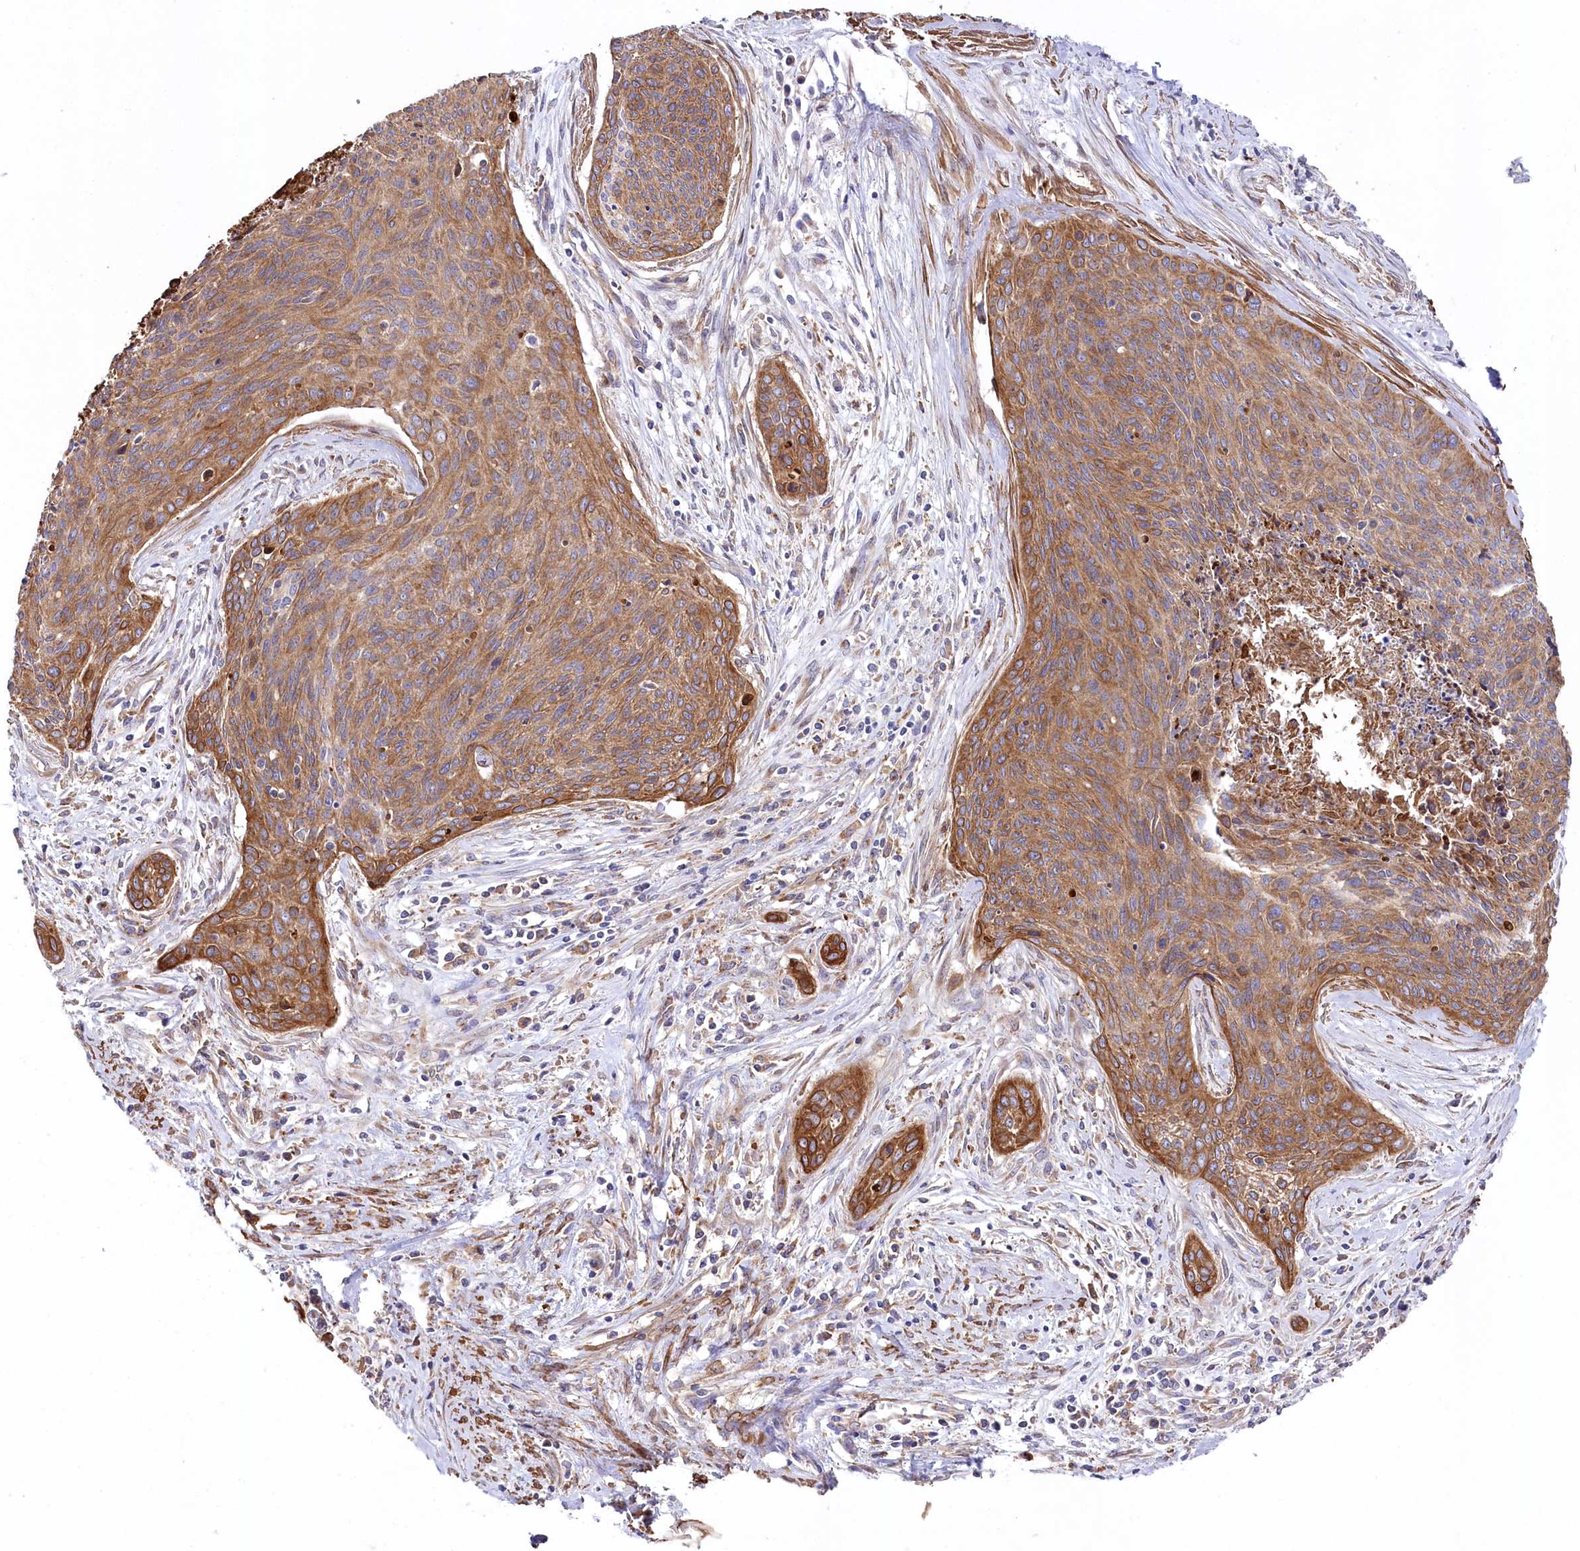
{"staining": {"intensity": "moderate", "quantity": ">75%", "location": "cytoplasmic/membranous"}, "tissue": "cervical cancer", "cell_type": "Tumor cells", "image_type": "cancer", "snomed": [{"axis": "morphology", "description": "Squamous cell carcinoma, NOS"}, {"axis": "topography", "description": "Cervix"}], "caption": "This micrograph shows immunohistochemistry (IHC) staining of squamous cell carcinoma (cervical), with medium moderate cytoplasmic/membranous staining in approximately >75% of tumor cells.", "gene": "STX6", "patient": {"sex": "female", "age": 55}}